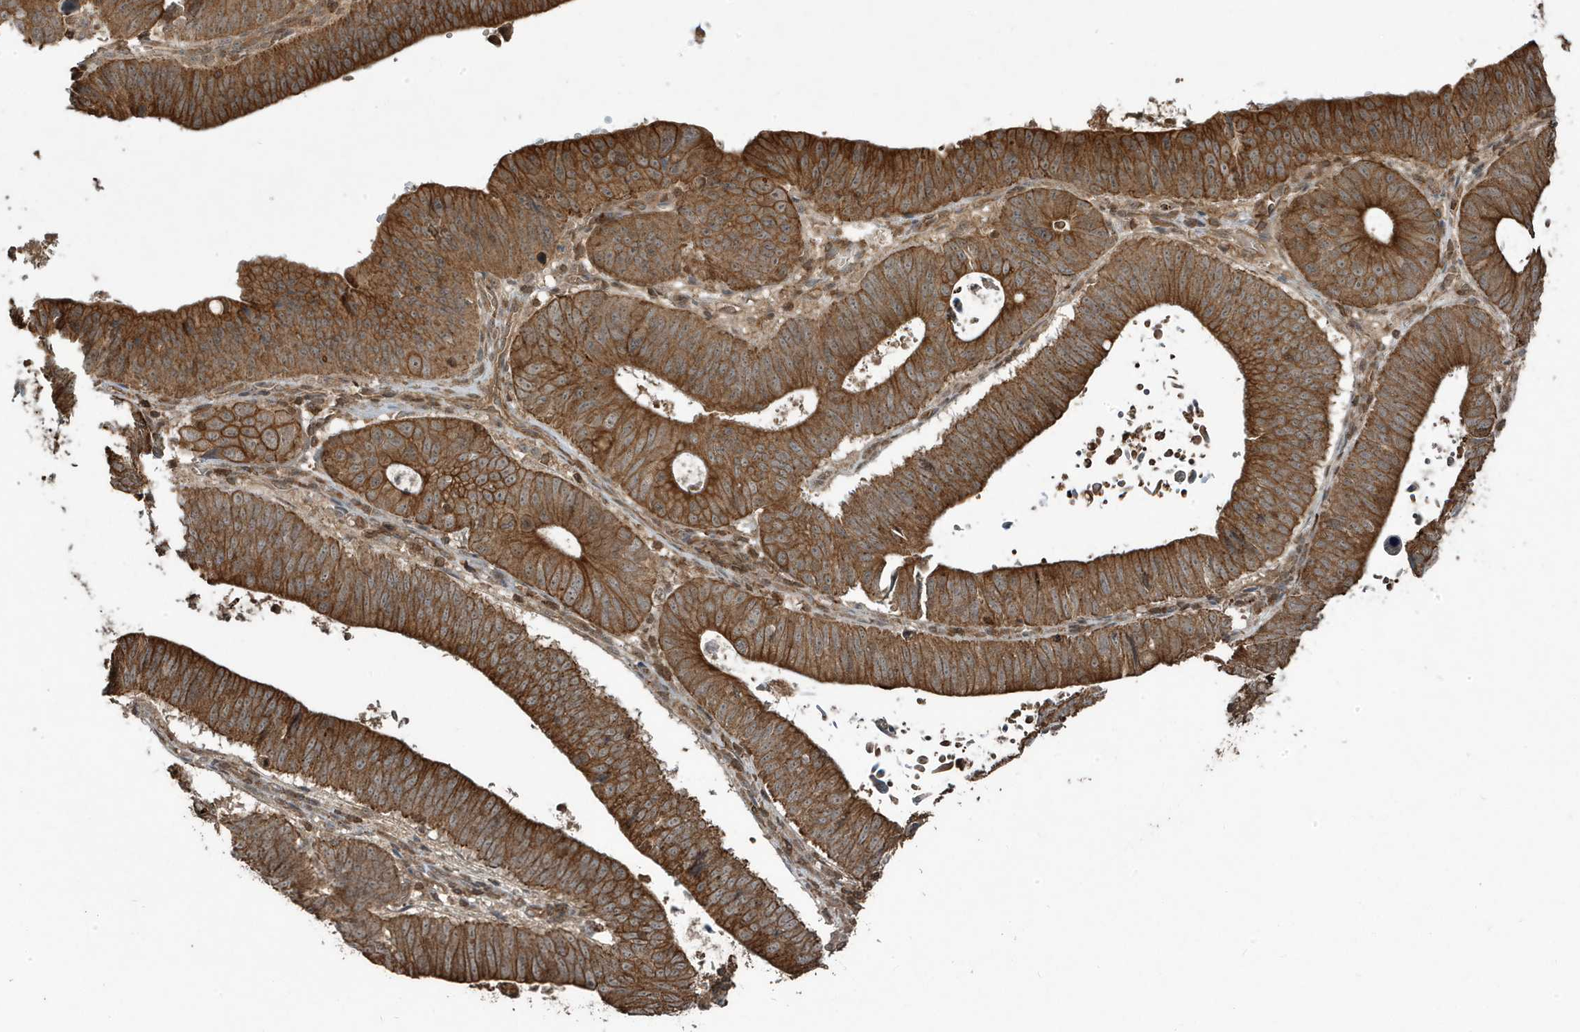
{"staining": {"intensity": "strong", "quantity": ">75%", "location": "cytoplasmic/membranous"}, "tissue": "stomach cancer", "cell_type": "Tumor cells", "image_type": "cancer", "snomed": [{"axis": "morphology", "description": "Adenocarcinoma, NOS"}, {"axis": "topography", "description": "Stomach"}], "caption": "Strong cytoplasmic/membranous protein expression is present in approximately >75% of tumor cells in stomach cancer (adenocarcinoma).", "gene": "ASAP1", "patient": {"sex": "male", "age": 59}}